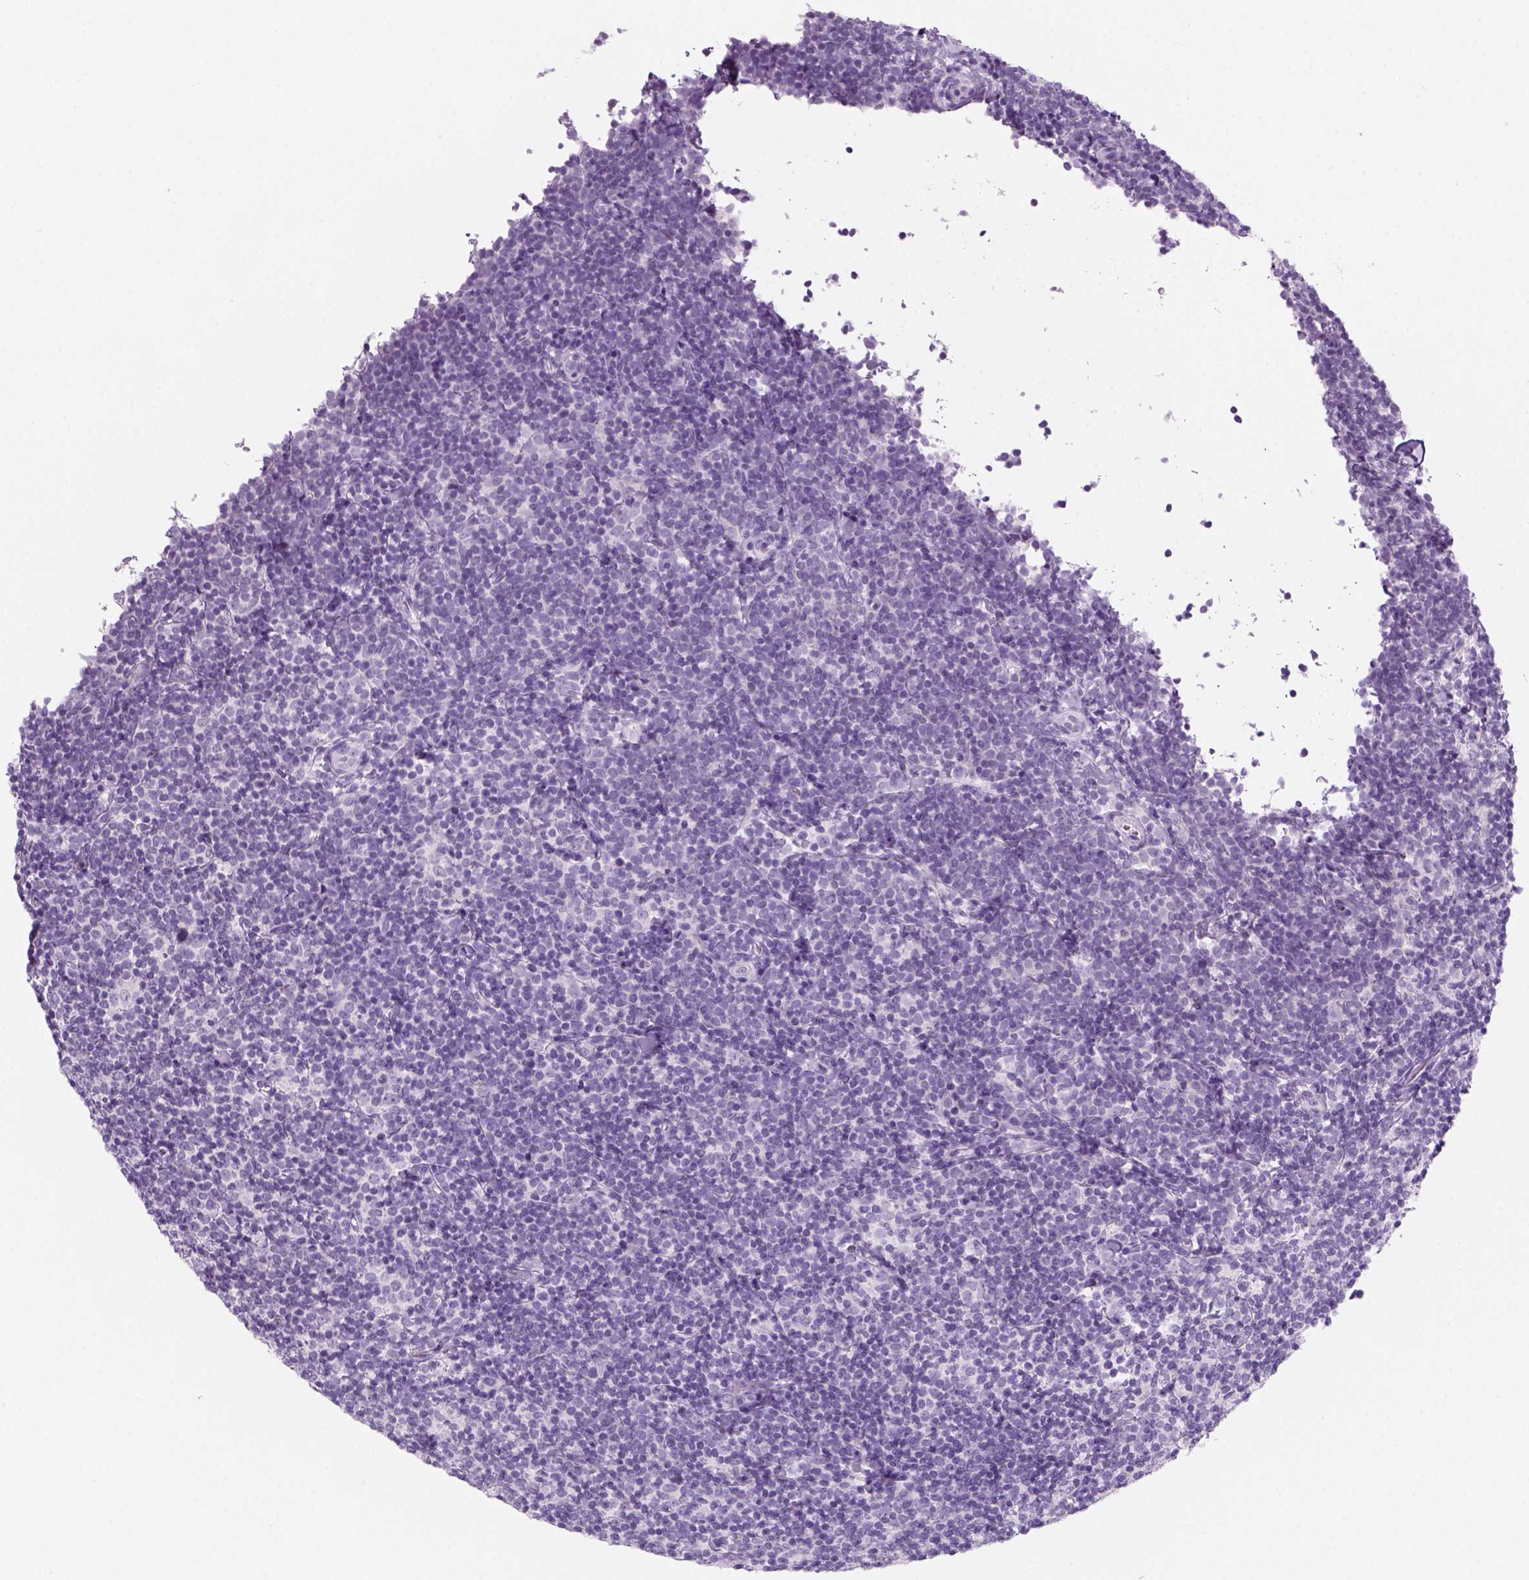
{"staining": {"intensity": "negative", "quantity": "none", "location": "none"}, "tissue": "lymphoma", "cell_type": "Tumor cells", "image_type": "cancer", "snomed": [{"axis": "morphology", "description": "Malignant lymphoma, non-Hodgkin's type, Low grade"}, {"axis": "topography", "description": "Lymph node"}], "caption": "Immunohistochemistry photomicrograph of neoplastic tissue: human malignant lymphoma, non-Hodgkin's type (low-grade) stained with DAB (3,3'-diaminobenzidine) reveals no significant protein expression in tumor cells.", "gene": "KRTAP11-1", "patient": {"sex": "female", "age": 56}}